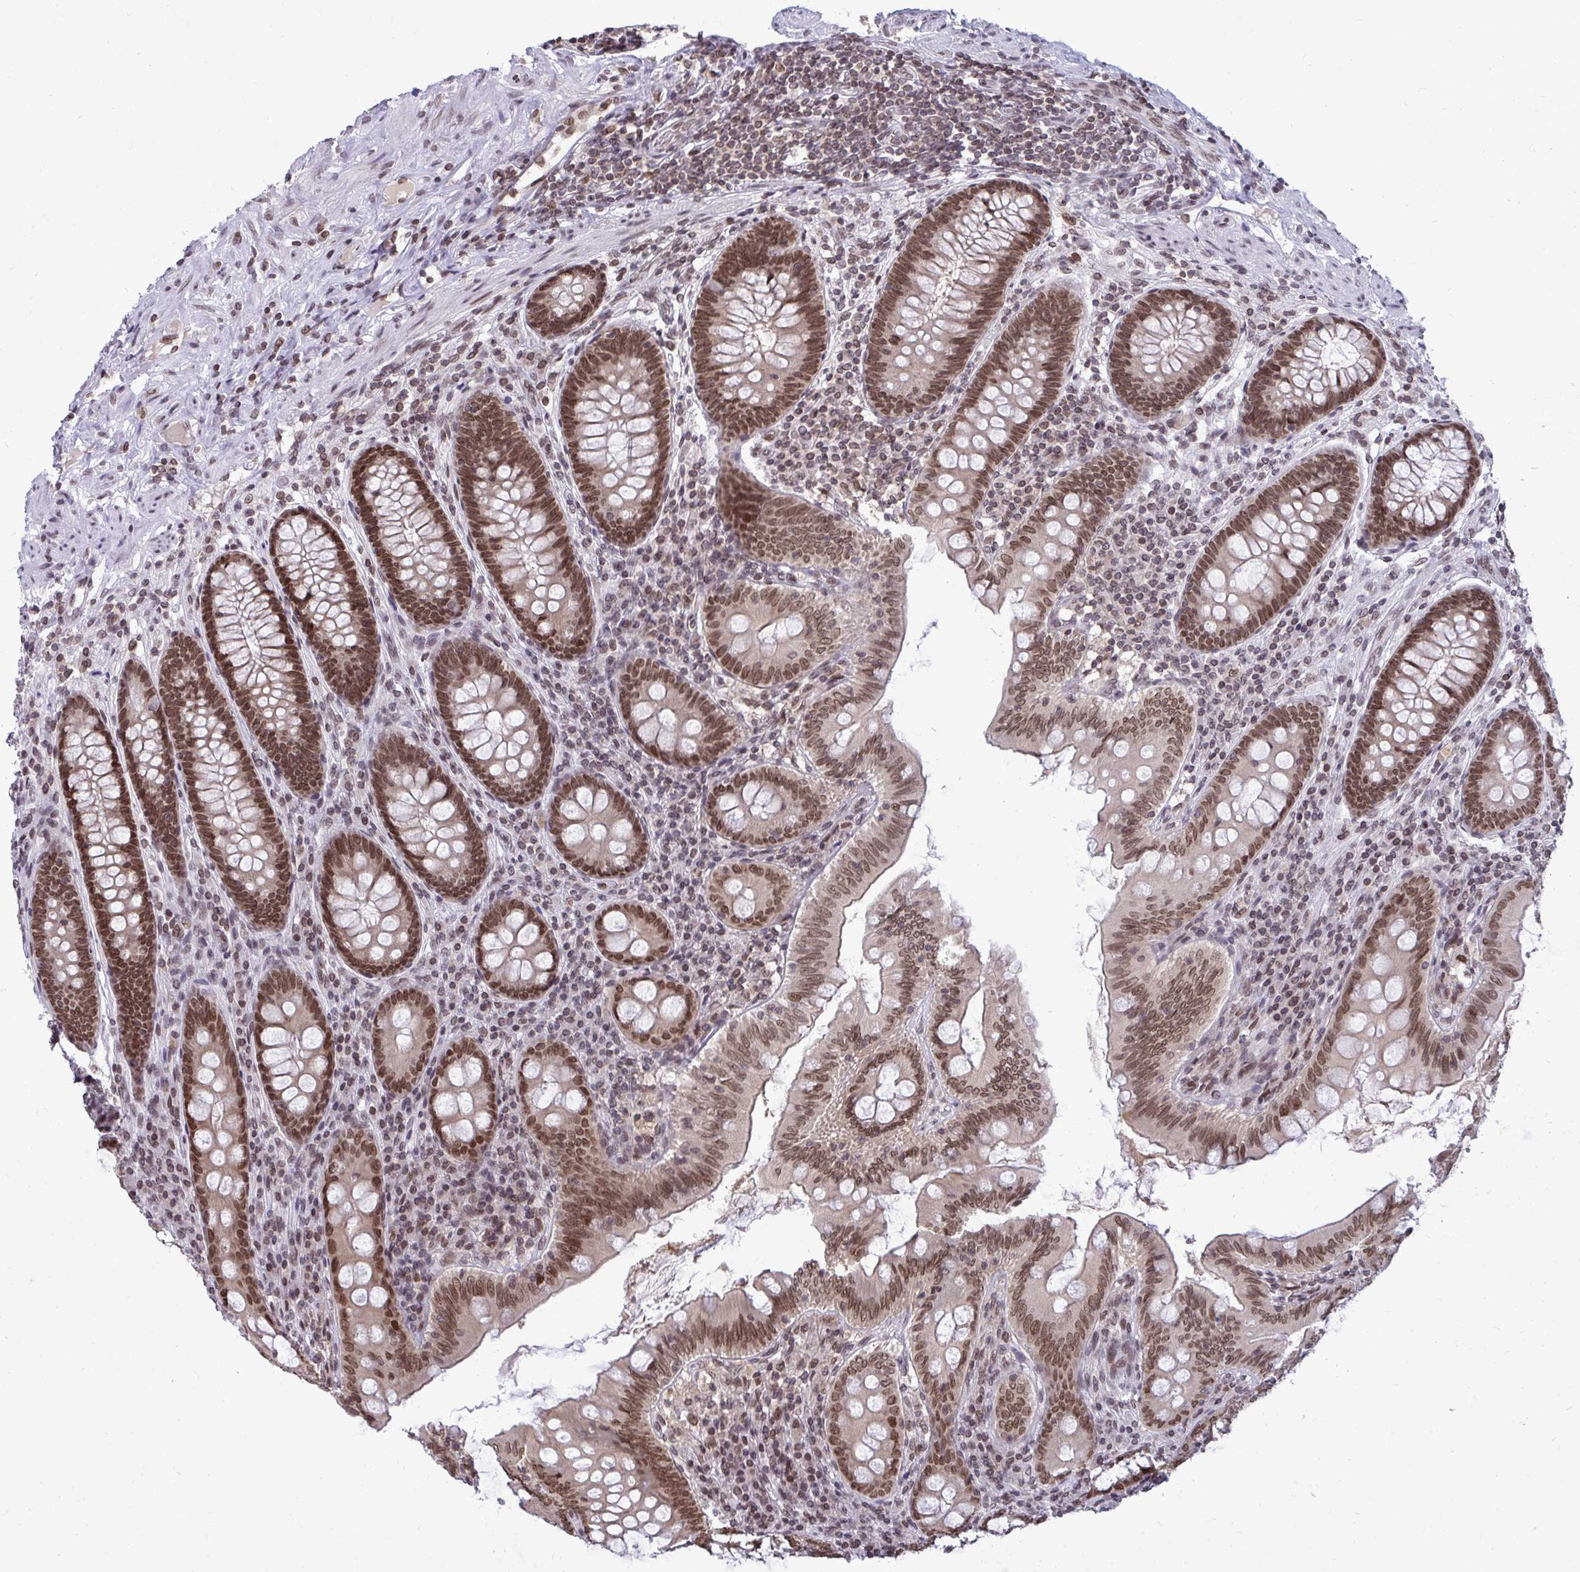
{"staining": {"intensity": "moderate", "quantity": ">75%", "location": "nuclear"}, "tissue": "appendix", "cell_type": "Glandular cells", "image_type": "normal", "snomed": [{"axis": "morphology", "description": "Normal tissue, NOS"}, {"axis": "topography", "description": "Appendix"}], "caption": "Immunohistochemistry photomicrograph of benign appendix: human appendix stained using immunohistochemistry (IHC) reveals medium levels of moderate protein expression localized specifically in the nuclear of glandular cells, appearing as a nuclear brown color.", "gene": "JPT1", "patient": {"sex": "male", "age": 71}}